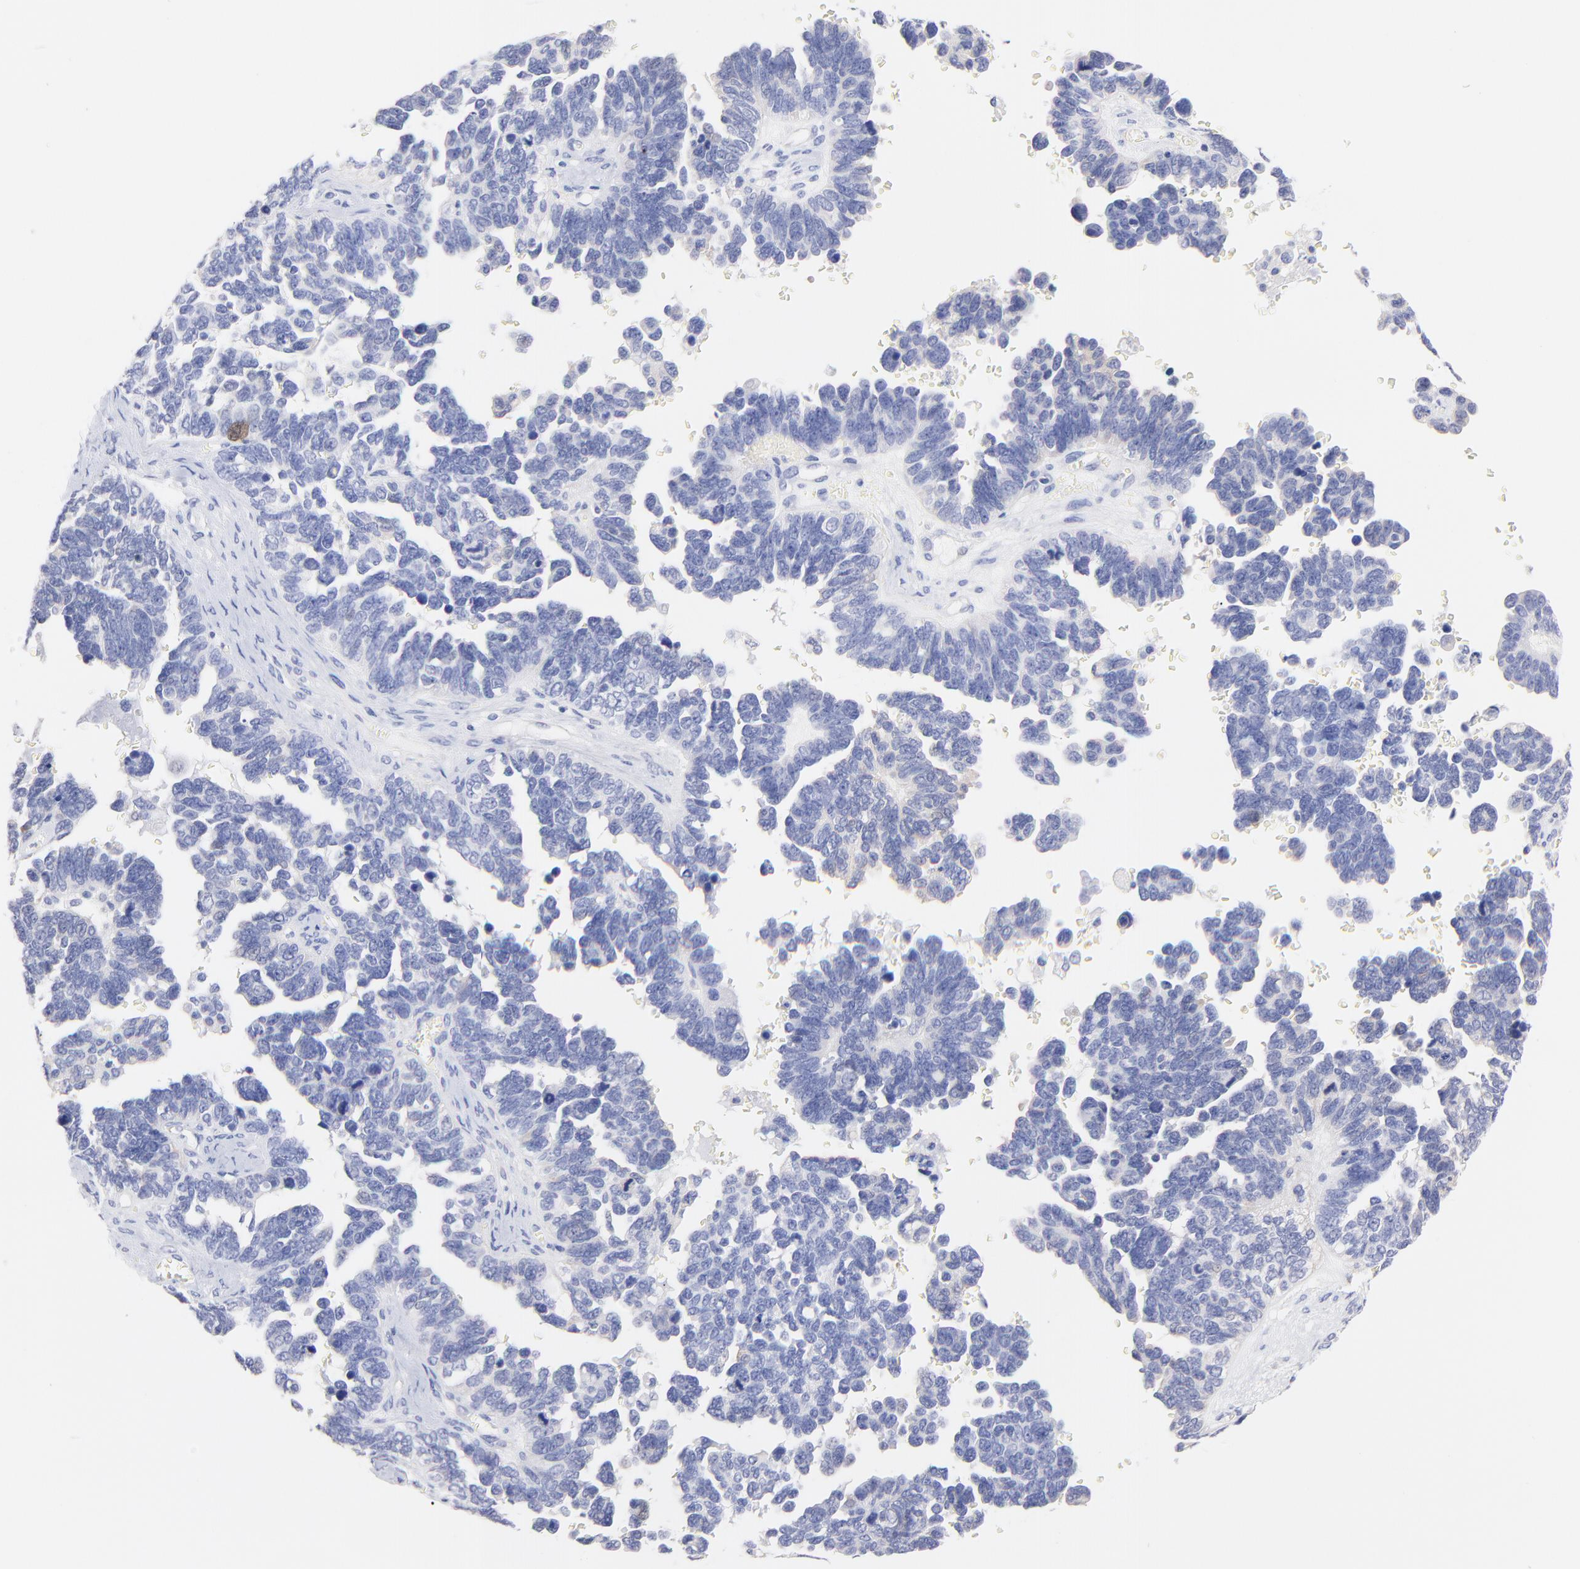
{"staining": {"intensity": "negative", "quantity": "none", "location": "none"}, "tissue": "ovarian cancer", "cell_type": "Tumor cells", "image_type": "cancer", "snomed": [{"axis": "morphology", "description": "Cystadenocarcinoma, serous, NOS"}, {"axis": "topography", "description": "Ovary"}], "caption": "Tumor cells show no significant protein staining in serous cystadenocarcinoma (ovarian). (Stains: DAB (3,3'-diaminobenzidine) immunohistochemistry with hematoxylin counter stain, Microscopy: brightfield microscopy at high magnification).", "gene": "CFAP57", "patient": {"sex": "female", "age": 69}}